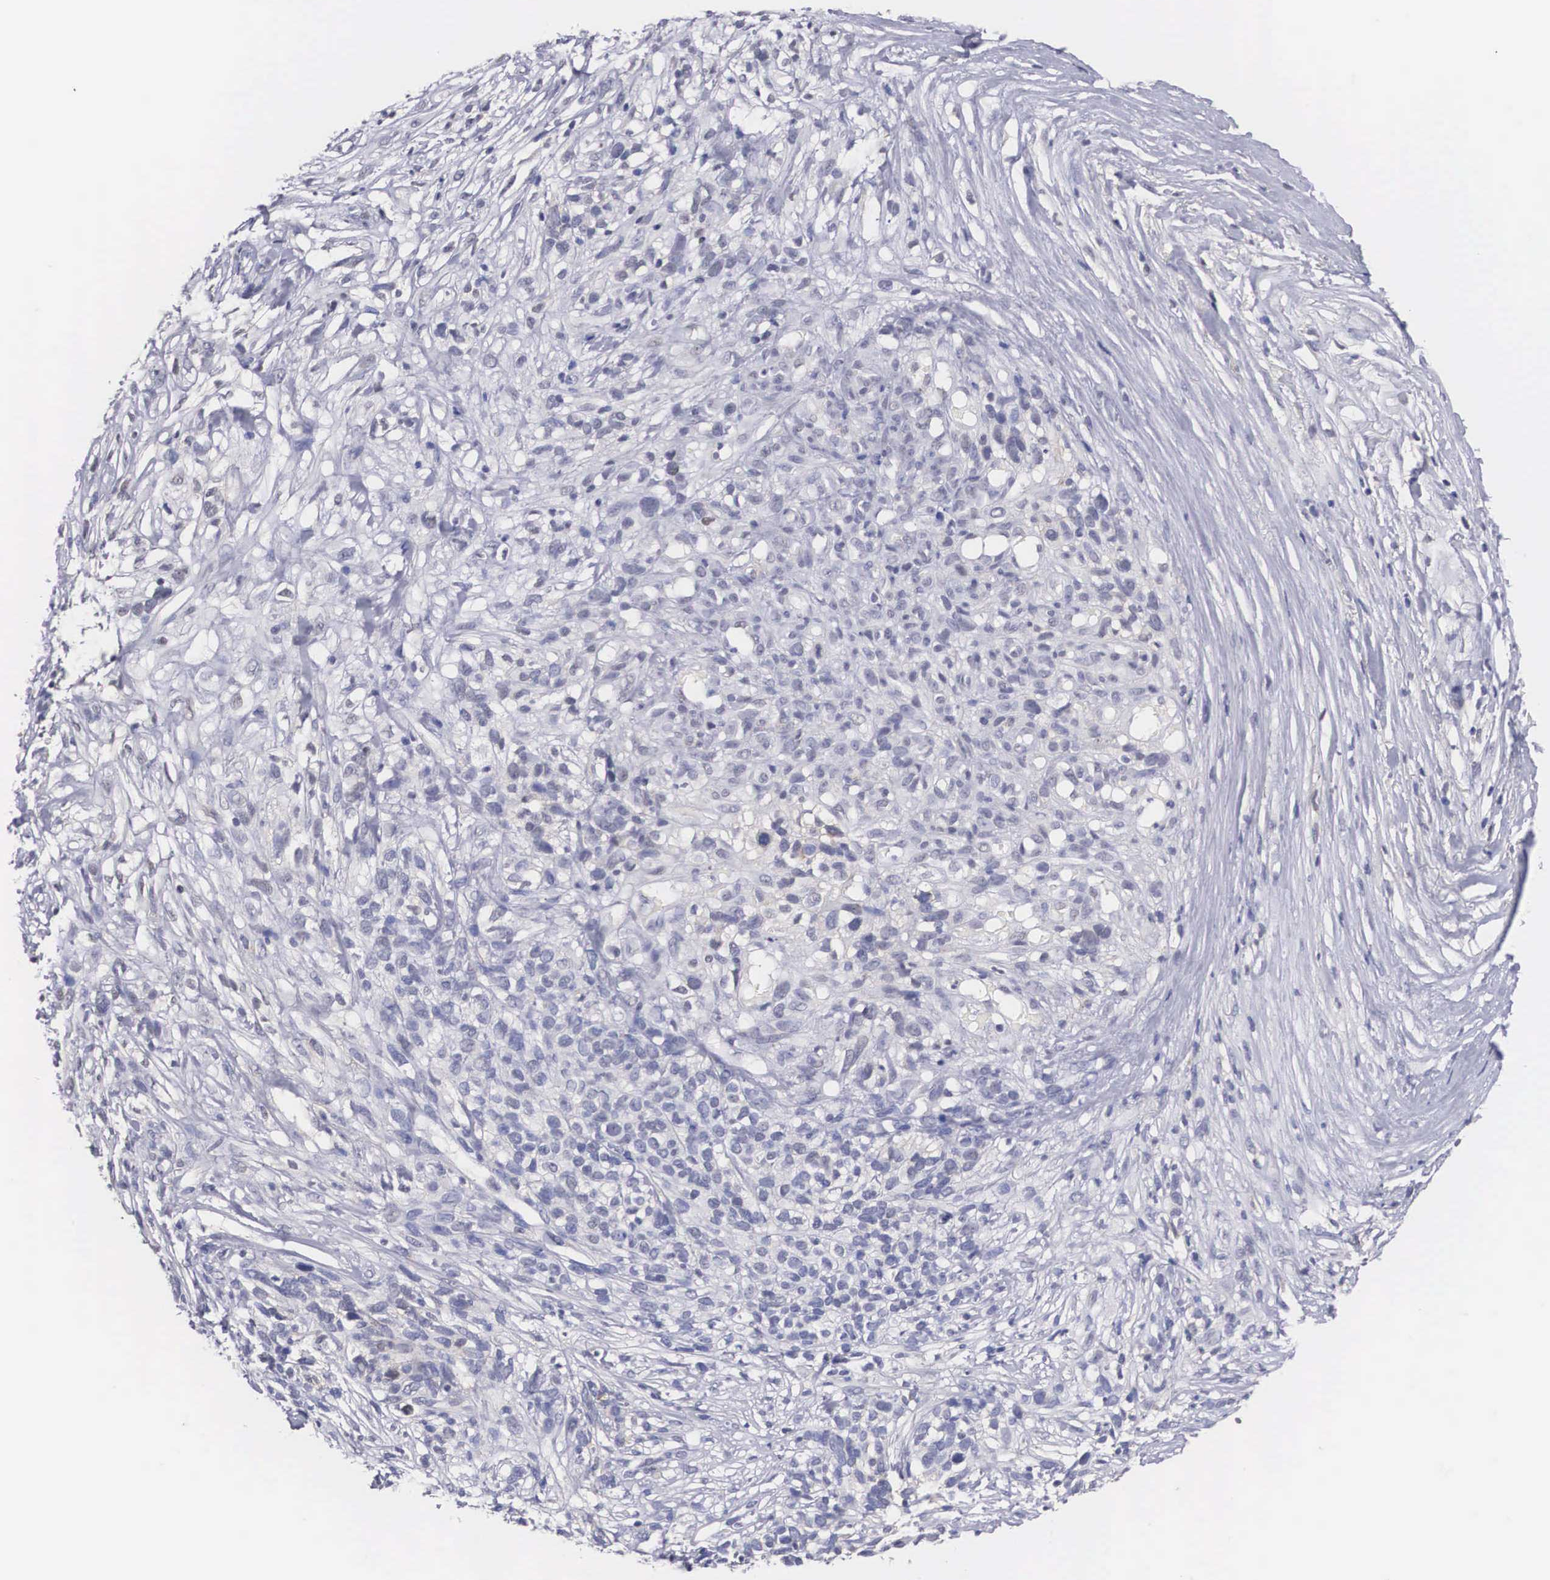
{"staining": {"intensity": "negative", "quantity": "none", "location": "none"}, "tissue": "melanoma", "cell_type": "Tumor cells", "image_type": "cancer", "snomed": [{"axis": "morphology", "description": "Malignant melanoma, NOS"}, {"axis": "topography", "description": "Skin"}], "caption": "Photomicrograph shows no significant protein positivity in tumor cells of malignant melanoma.", "gene": "NR4A2", "patient": {"sex": "female", "age": 85}}